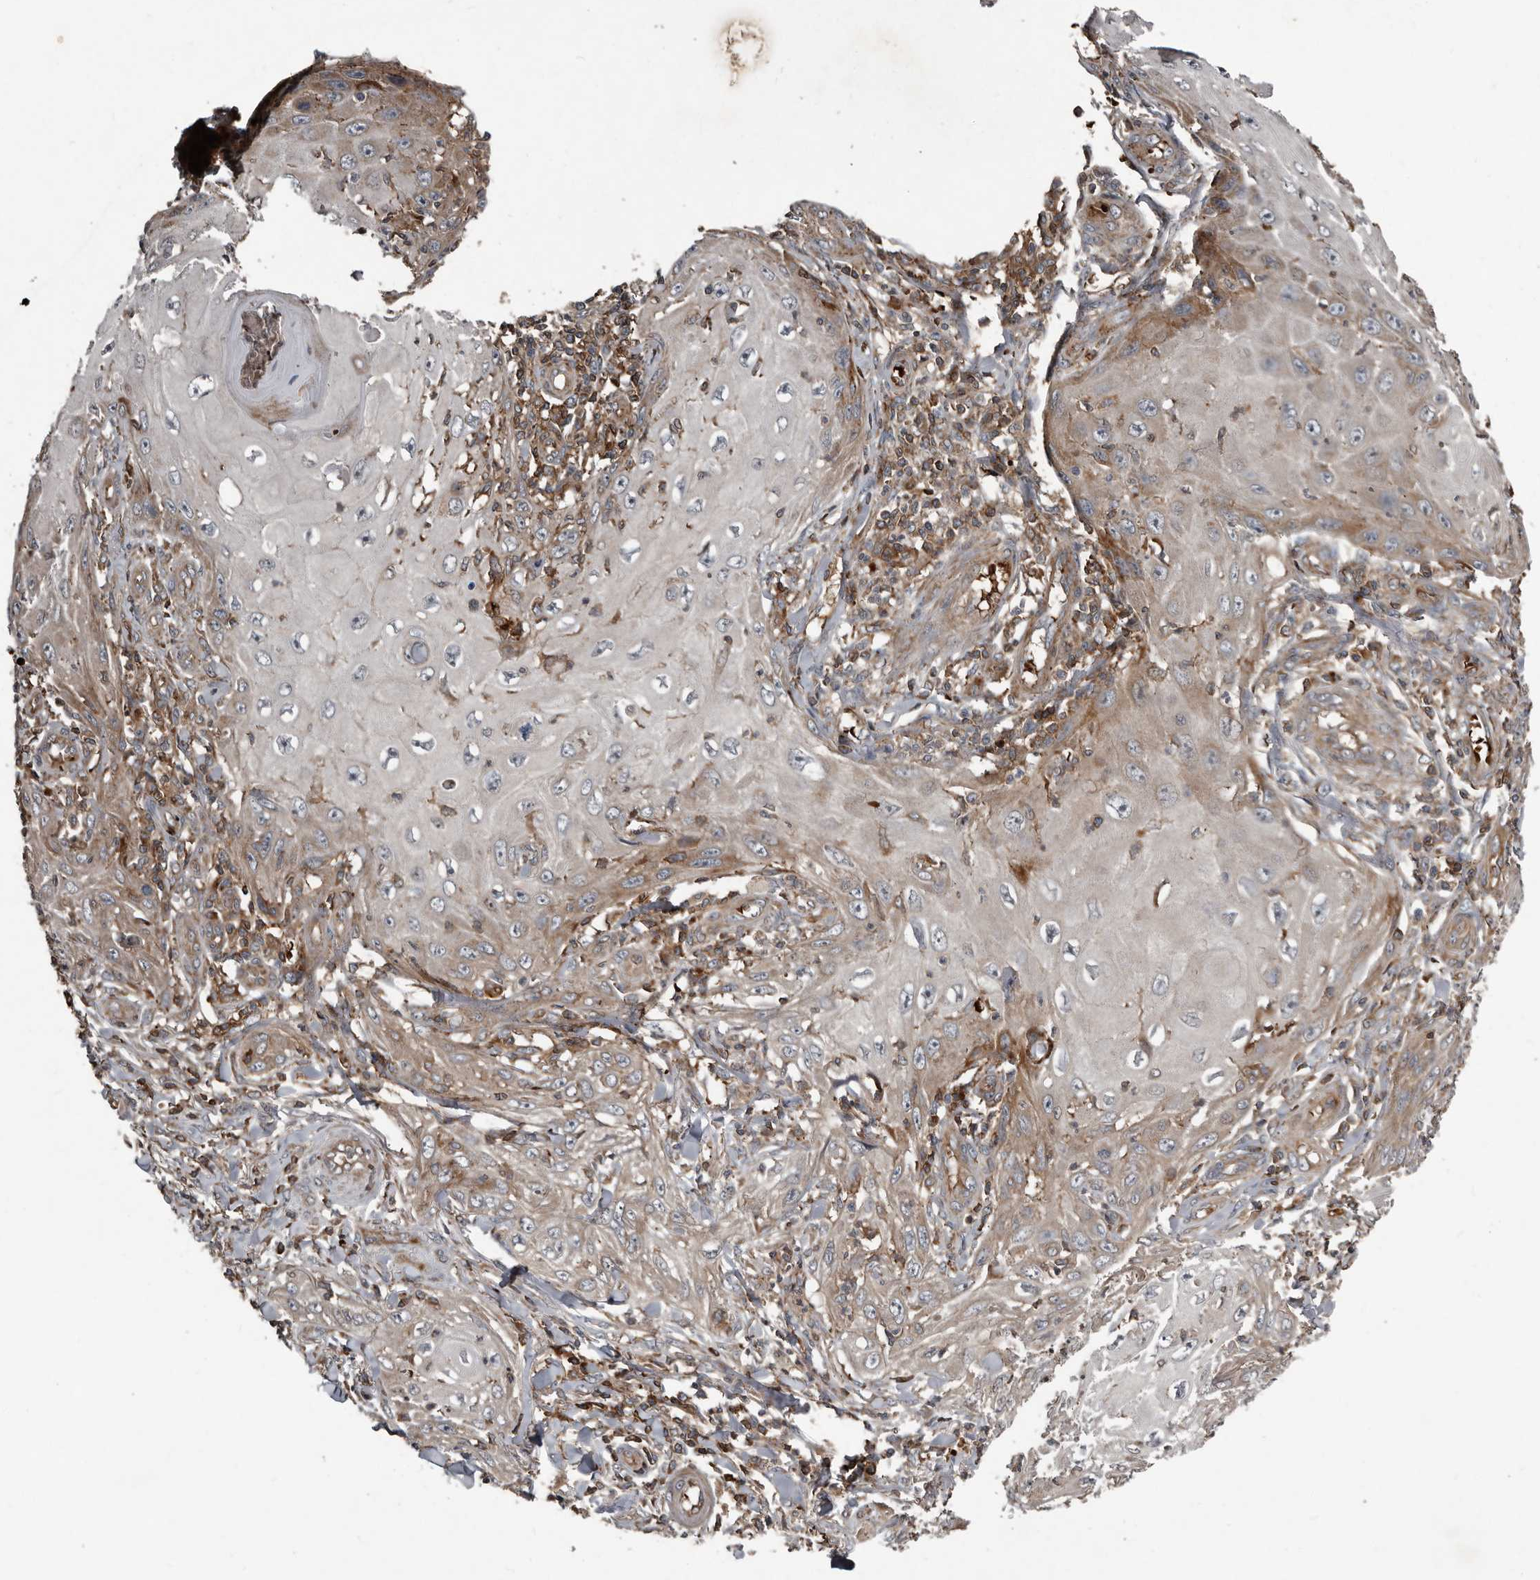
{"staining": {"intensity": "moderate", "quantity": "<25%", "location": "cytoplasmic/membranous"}, "tissue": "skin cancer", "cell_type": "Tumor cells", "image_type": "cancer", "snomed": [{"axis": "morphology", "description": "Squamous cell carcinoma, NOS"}, {"axis": "topography", "description": "Skin"}], "caption": "Immunohistochemistry histopathology image of neoplastic tissue: skin cancer stained using immunohistochemistry reveals low levels of moderate protein expression localized specifically in the cytoplasmic/membranous of tumor cells, appearing as a cytoplasmic/membranous brown color.", "gene": "FBXO31", "patient": {"sex": "female", "age": 73}}